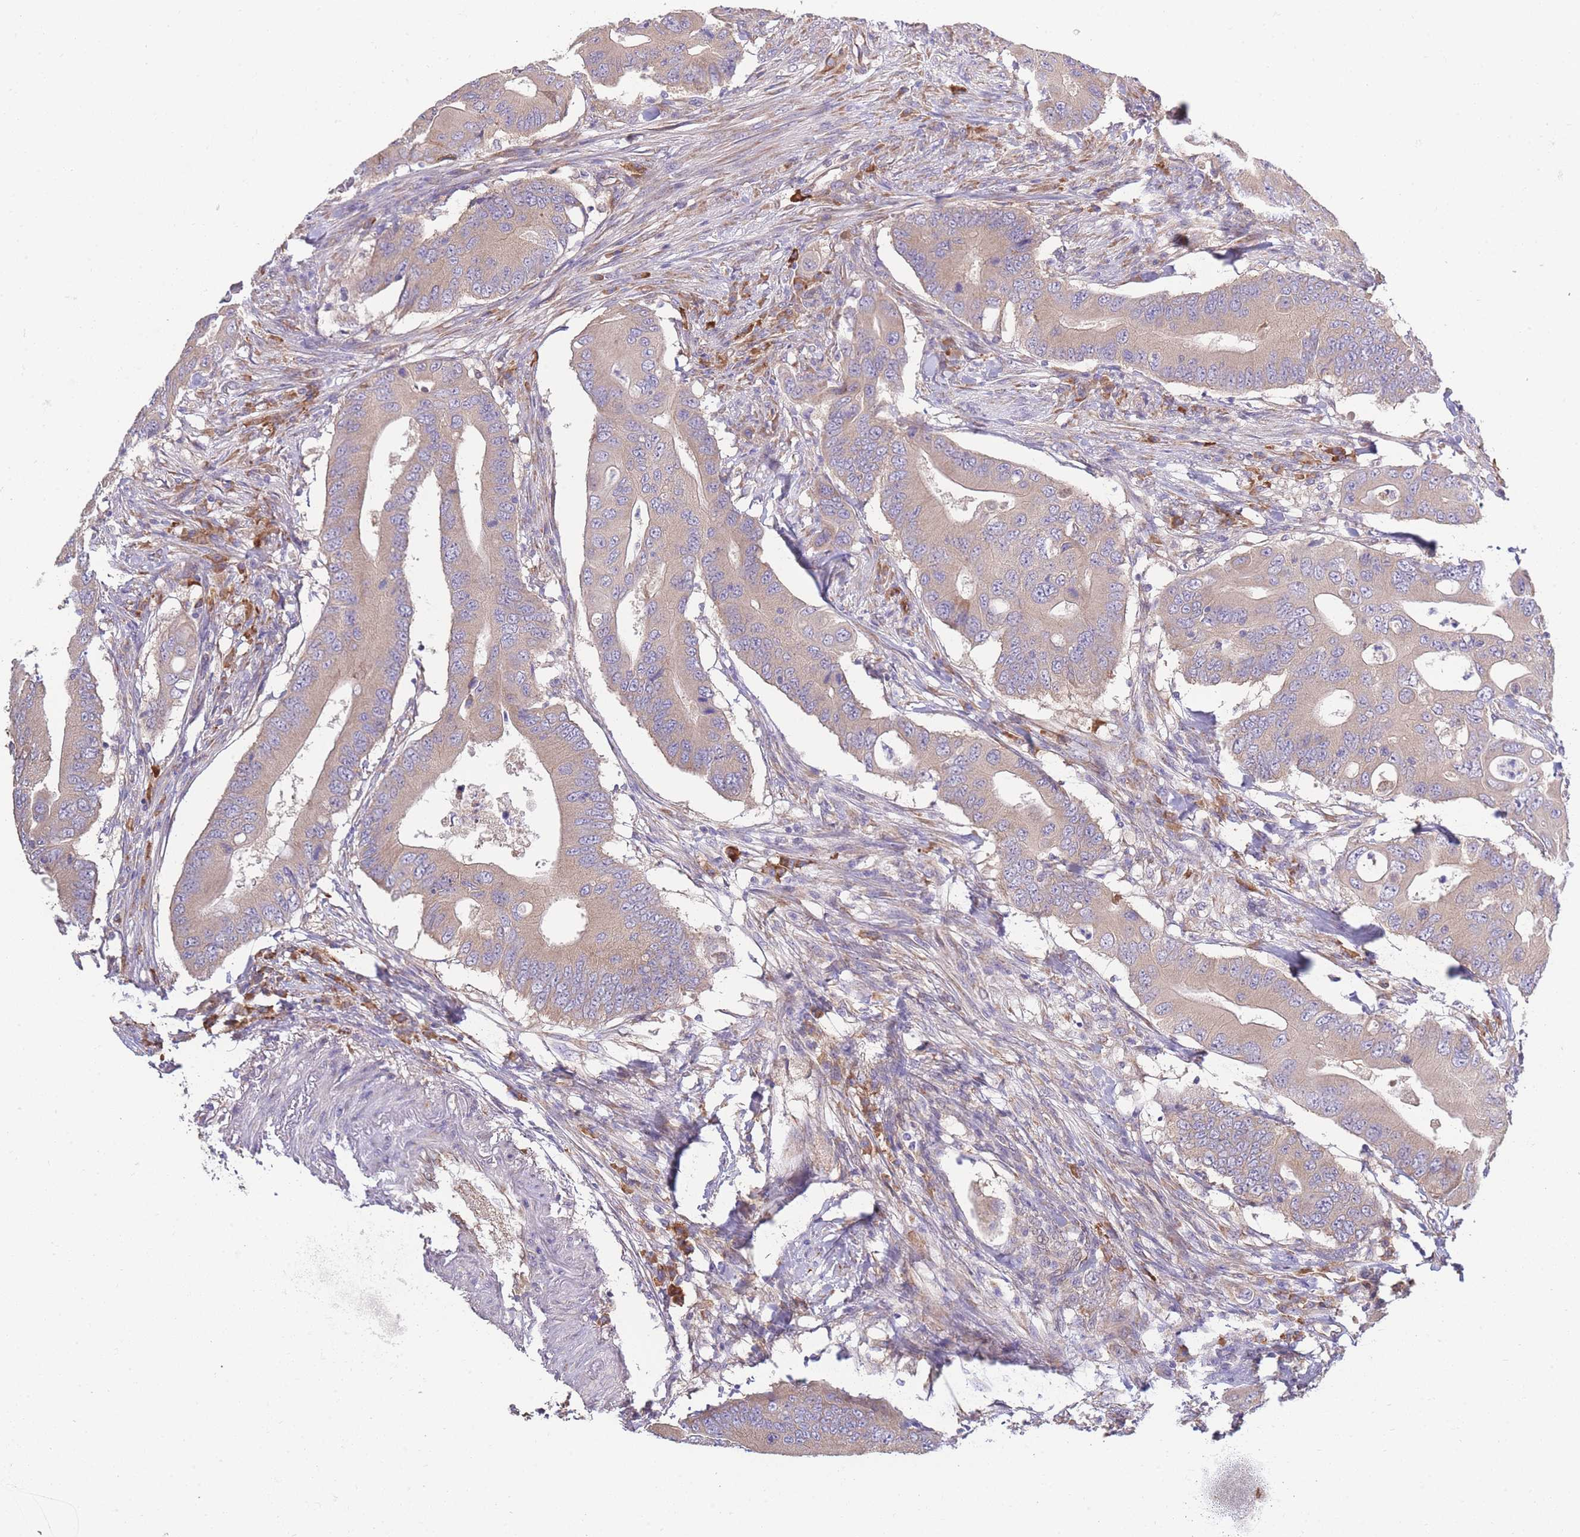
{"staining": {"intensity": "weak", "quantity": ">75%", "location": "cytoplasmic/membranous"}, "tissue": "colorectal cancer", "cell_type": "Tumor cells", "image_type": "cancer", "snomed": [{"axis": "morphology", "description": "Adenocarcinoma, NOS"}, {"axis": "topography", "description": "Colon"}], "caption": "Immunohistochemical staining of colorectal cancer exhibits low levels of weak cytoplasmic/membranous expression in approximately >75% of tumor cells. (Stains: DAB (3,3'-diaminobenzidine) in brown, nuclei in blue, Microscopy: brightfield microscopy at high magnification).", "gene": "BEX1", "patient": {"sex": "male", "age": 71}}